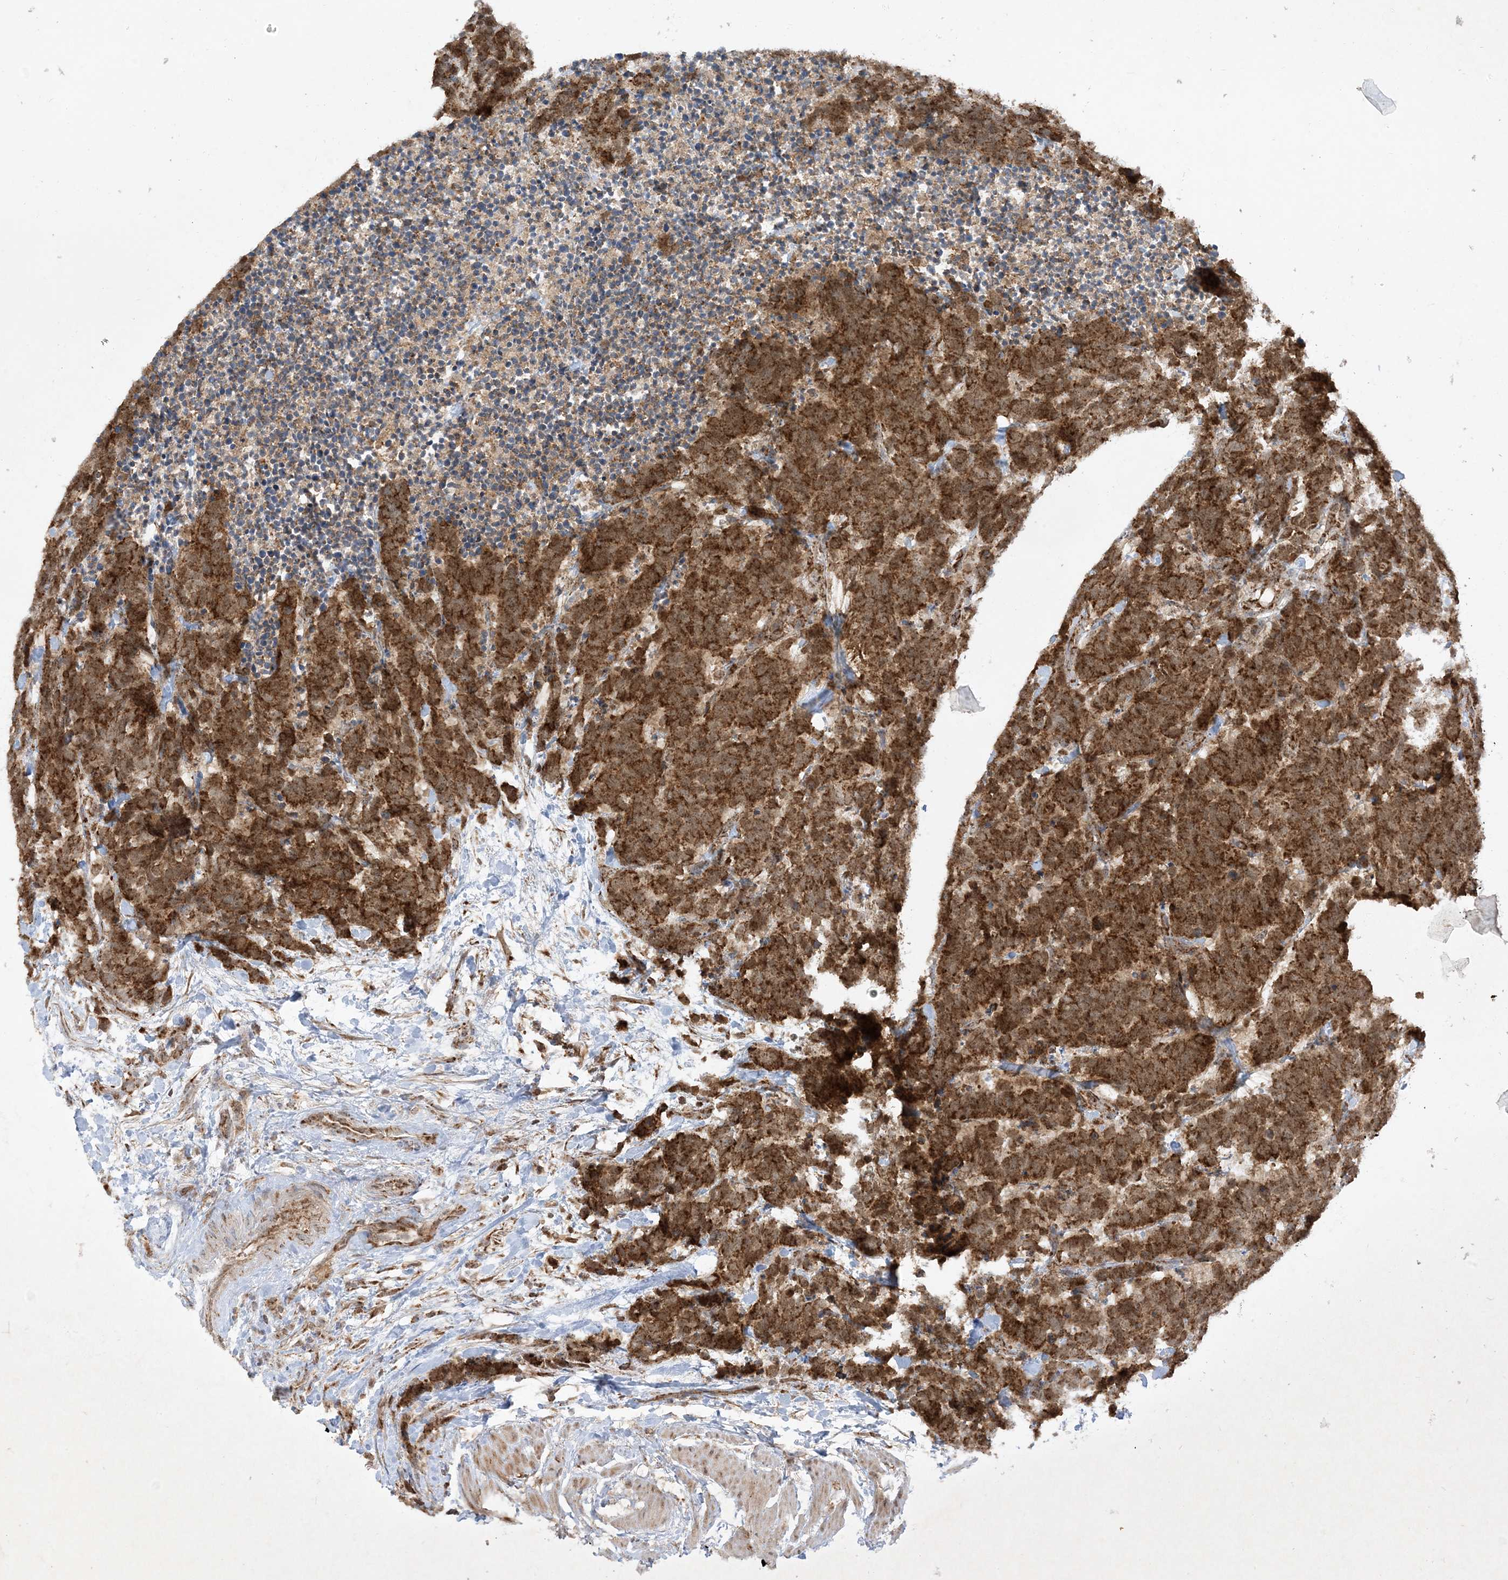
{"staining": {"intensity": "strong", "quantity": ">75%", "location": "cytoplasmic/membranous"}, "tissue": "carcinoid", "cell_type": "Tumor cells", "image_type": "cancer", "snomed": [{"axis": "morphology", "description": "Carcinoma, NOS"}, {"axis": "morphology", "description": "Carcinoid, malignant, NOS"}, {"axis": "topography", "description": "Urinary bladder"}], "caption": "Strong cytoplasmic/membranous positivity for a protein is appreciated in about >75% of tumor cells of carcinoid using IHC.", "gene": "NDUFAF3", "patient": {"sex": "male", "age": 57}}